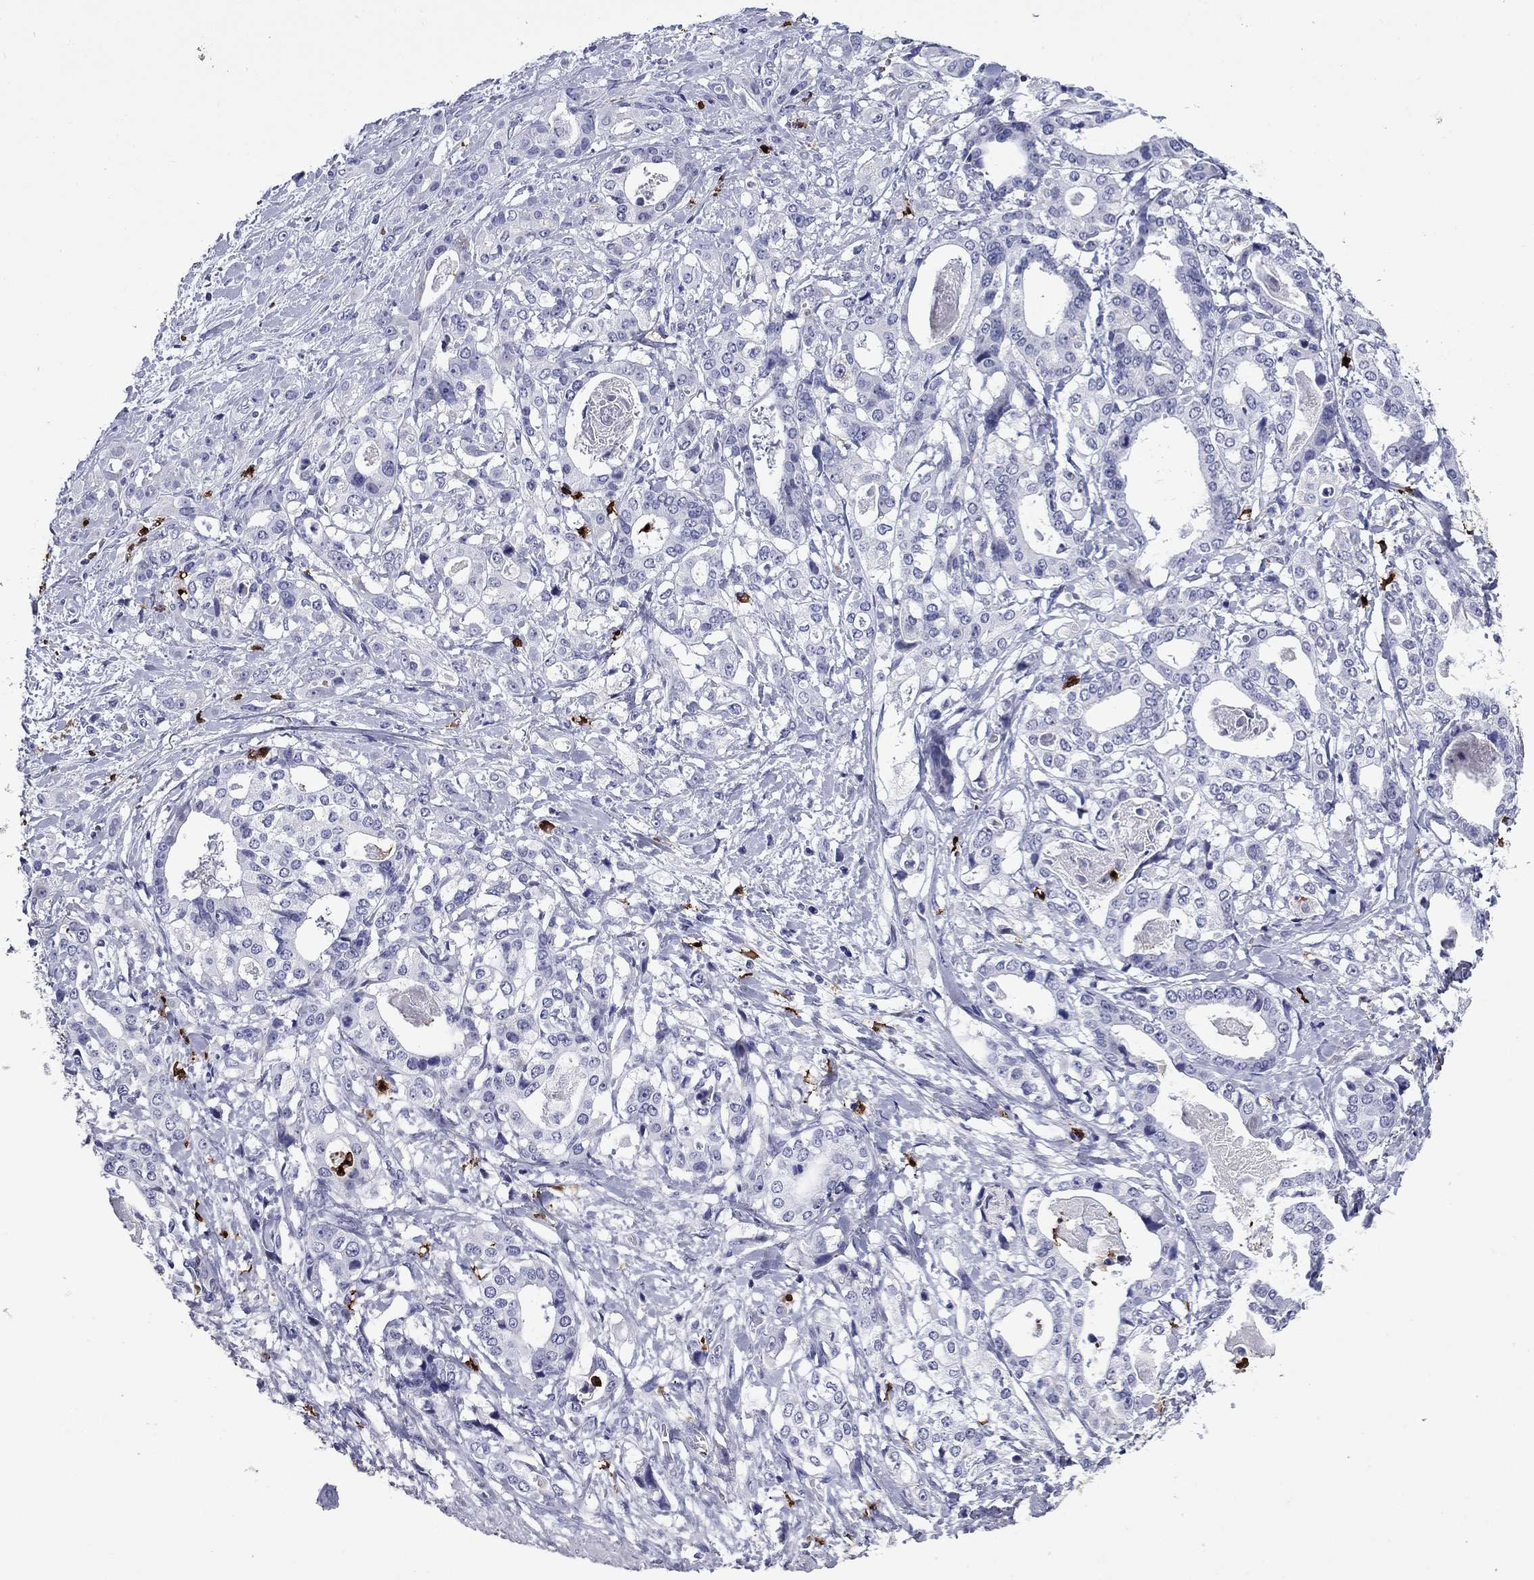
{"staining": {"intensity": "negative", "quantity": "none", "location": "none"}, "tissue": "stomach cancer", "cell_type": "Tumor cells", "image_type": "cancer", "snomed": [{"axis": "morphology", "description": "Adenocarcinoma, NOS"}, {"axis": "topography", "description": "Stomach"}], "caption": "IHC of human stomach adenocarcinoma demonstrates no expression in tumor cells.", "gene": "TRIM29", "patient": {"sex": "male", "age": 48}}